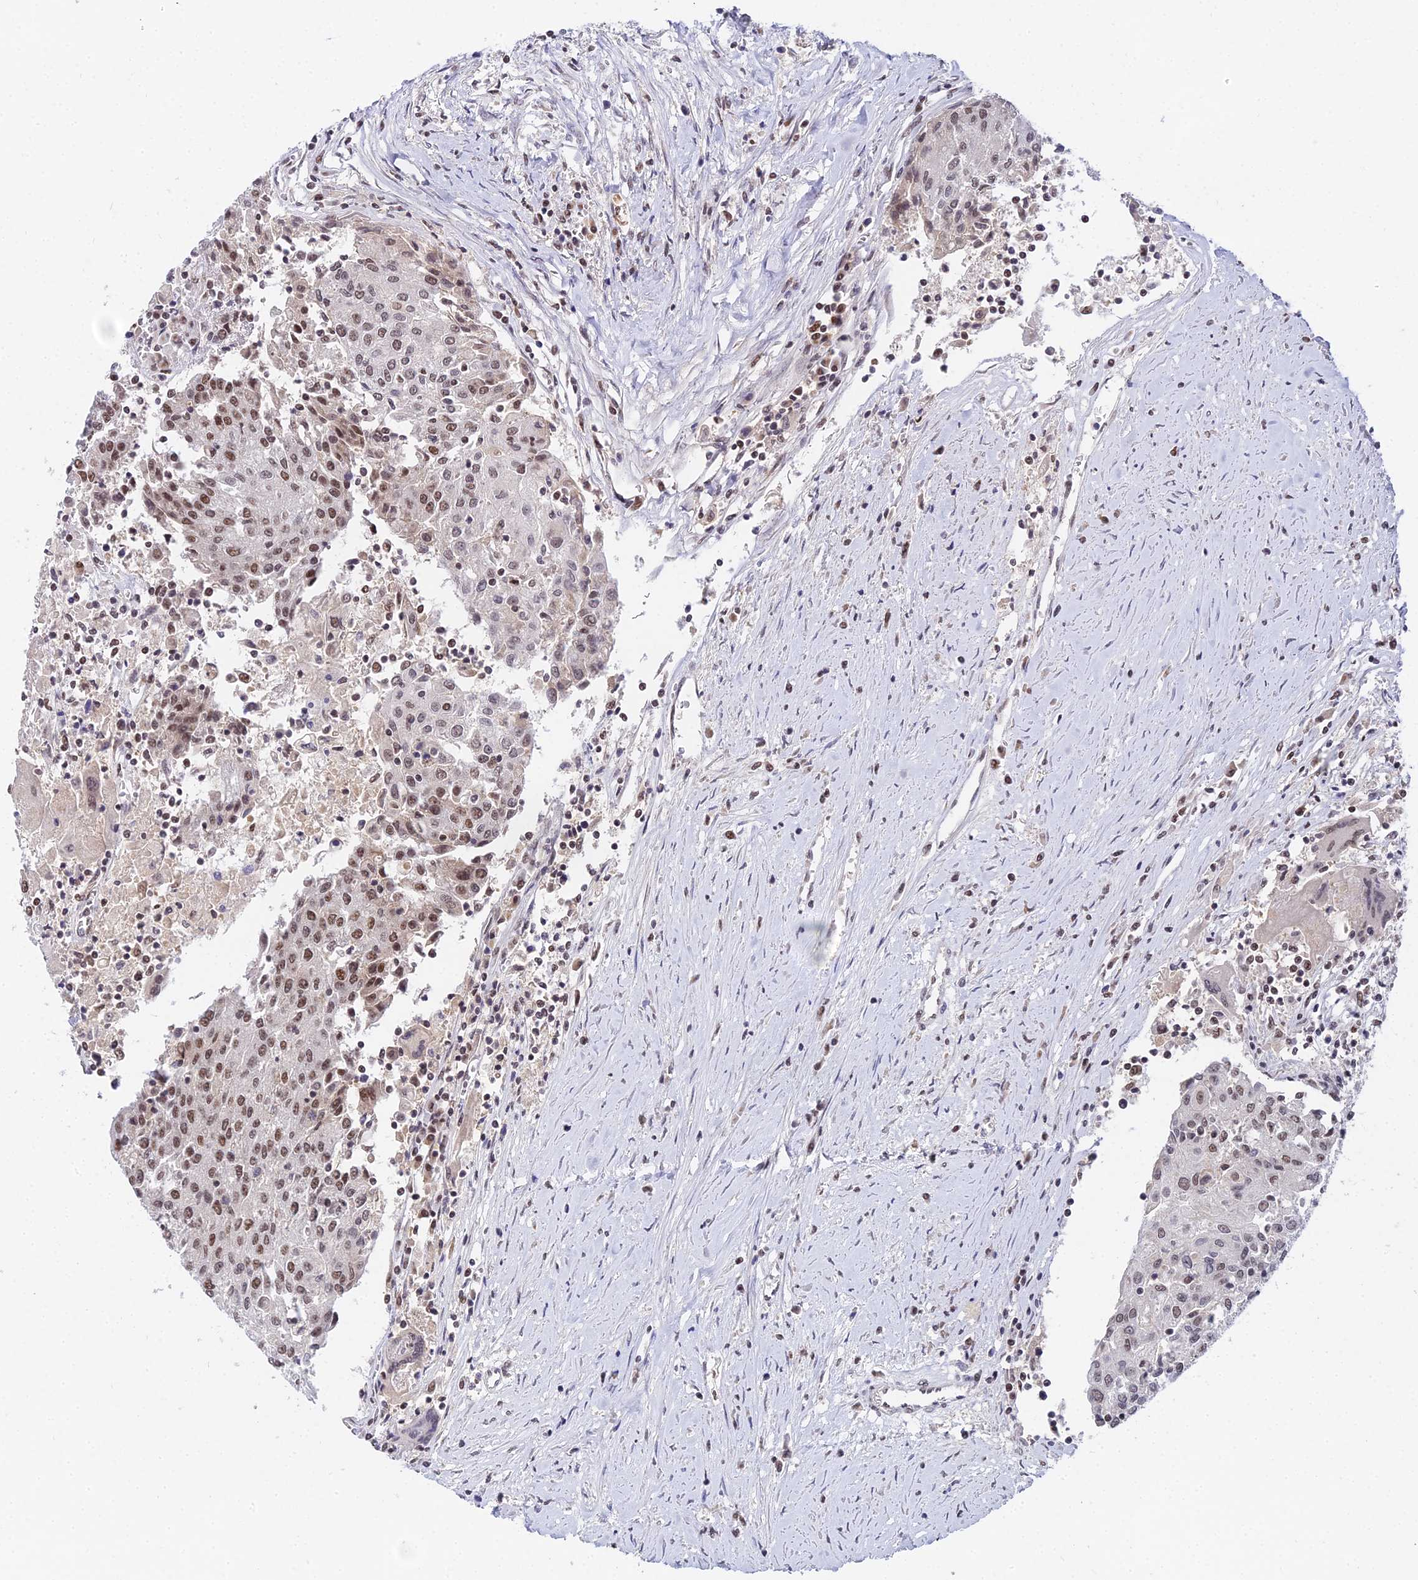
{"staining": {"intensity": "moderate", "quantity": ">75%", "location": "nuclear"}, "tissue": "urothelial cancer", "cell_type": "Tumor cells", "image_type": "cancer", "snomed": [{"axis": "morphology", "description": "Urothelial carcinoma, High grade"}, {"axis": "topography", "description": "Urinary bladder"}], "caption": "Urothelial cancer was stained to show a protein in brown. There is medium levels of moderate nuclear expression in approximately >75% of tumor cells.", "gene": "EXOSC3", "patient": {"sex": "female", "age": 85}}